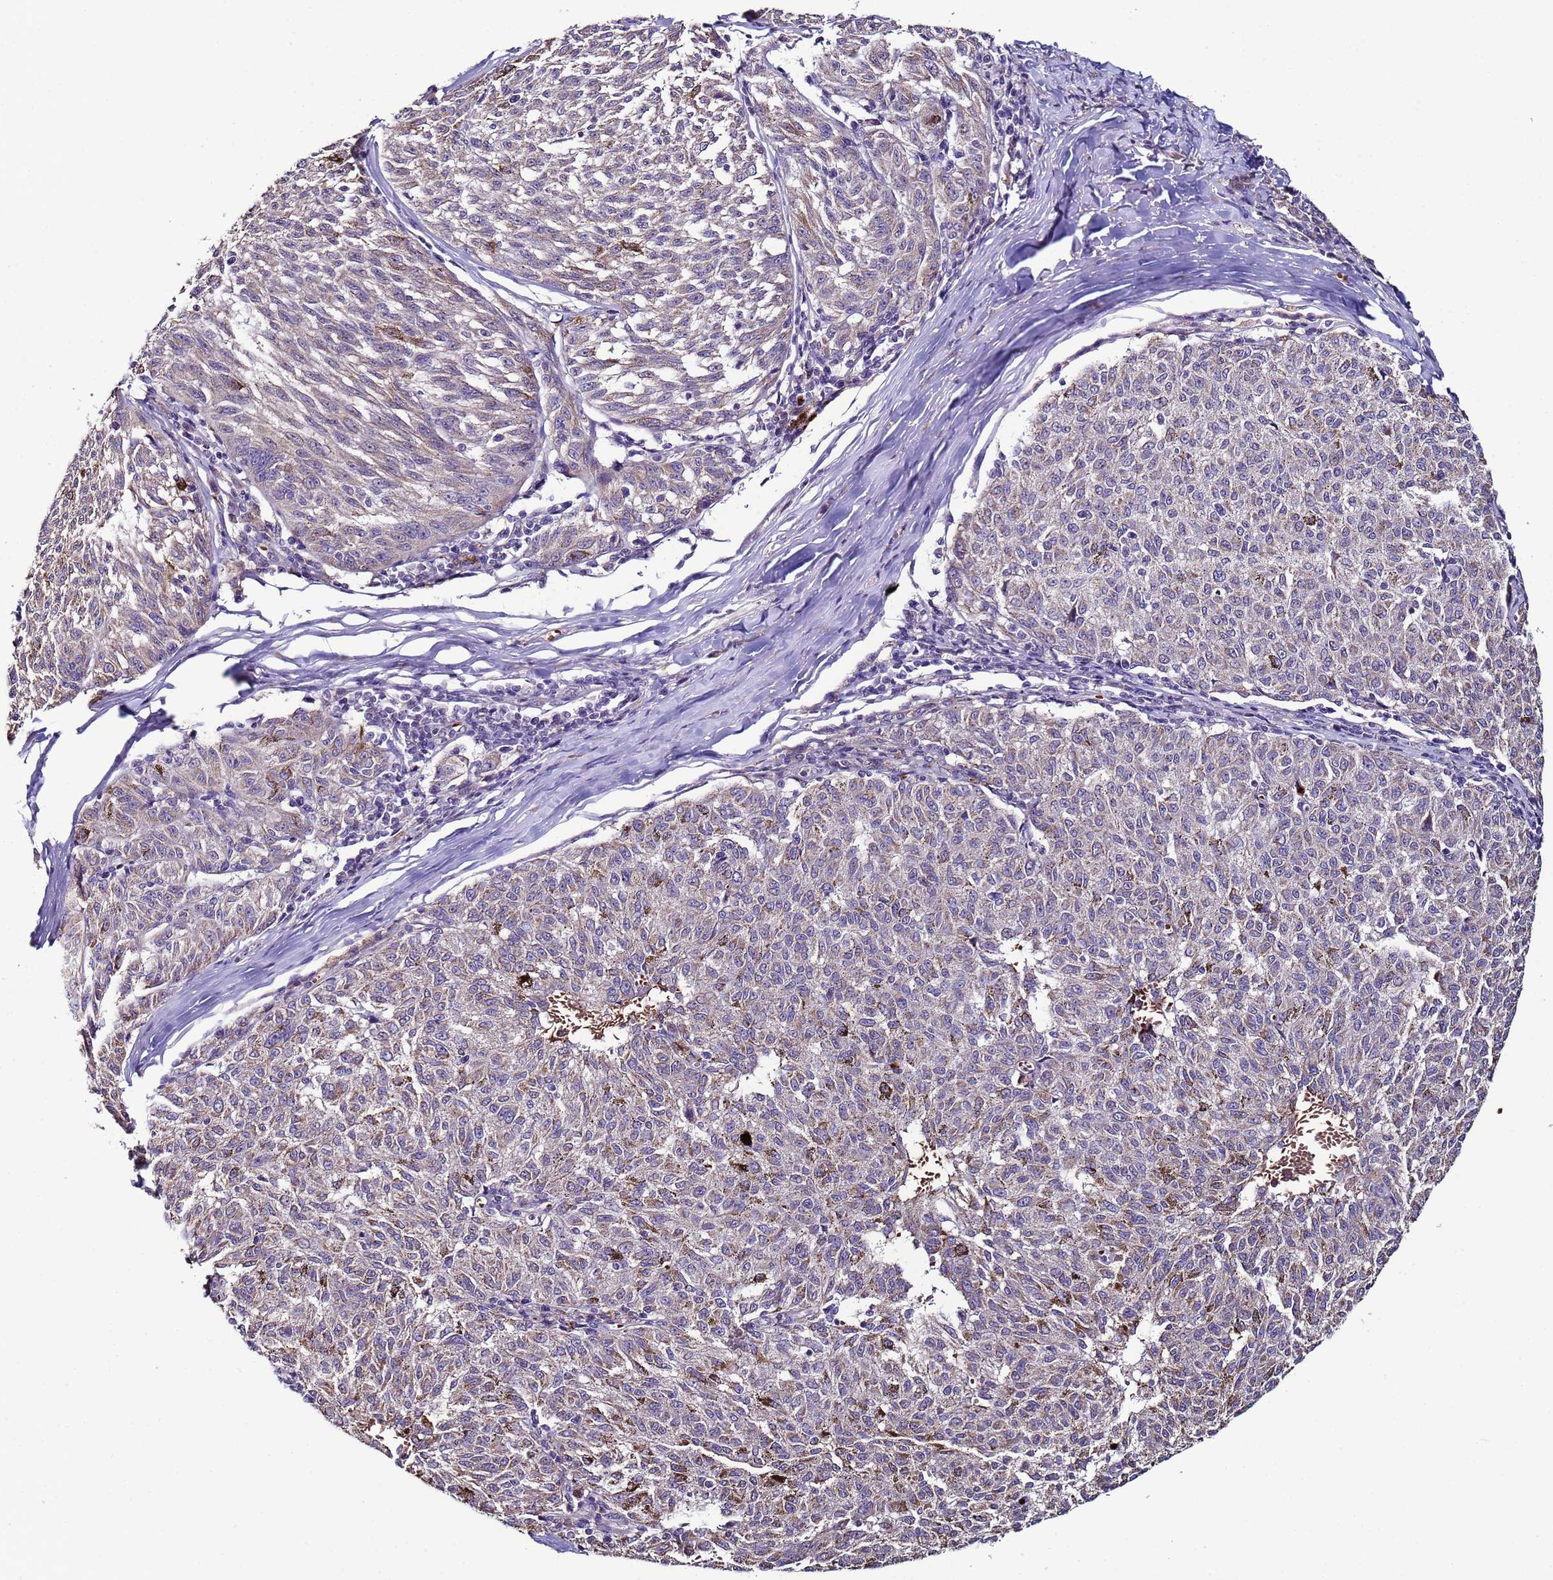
{"staining": {"intensity": "weak", "quantity": "<25%", "location": "cytoplasmic/membranous"}, "tissue": "melanoma", "cell_type": "Tumor cells", "image_type": "cancer", "snomed": [{"axis": "morphology", "description": "Malignant melanoma, NOS"}, {"axis": "topography", "description": "Skin"}], "caption": "Immunohistochemical staining of human malignant melanoma displays no significant positivity in tumor cells.", "gene": "CLHC1", "patient": {"sex": "female", "age": 72}}